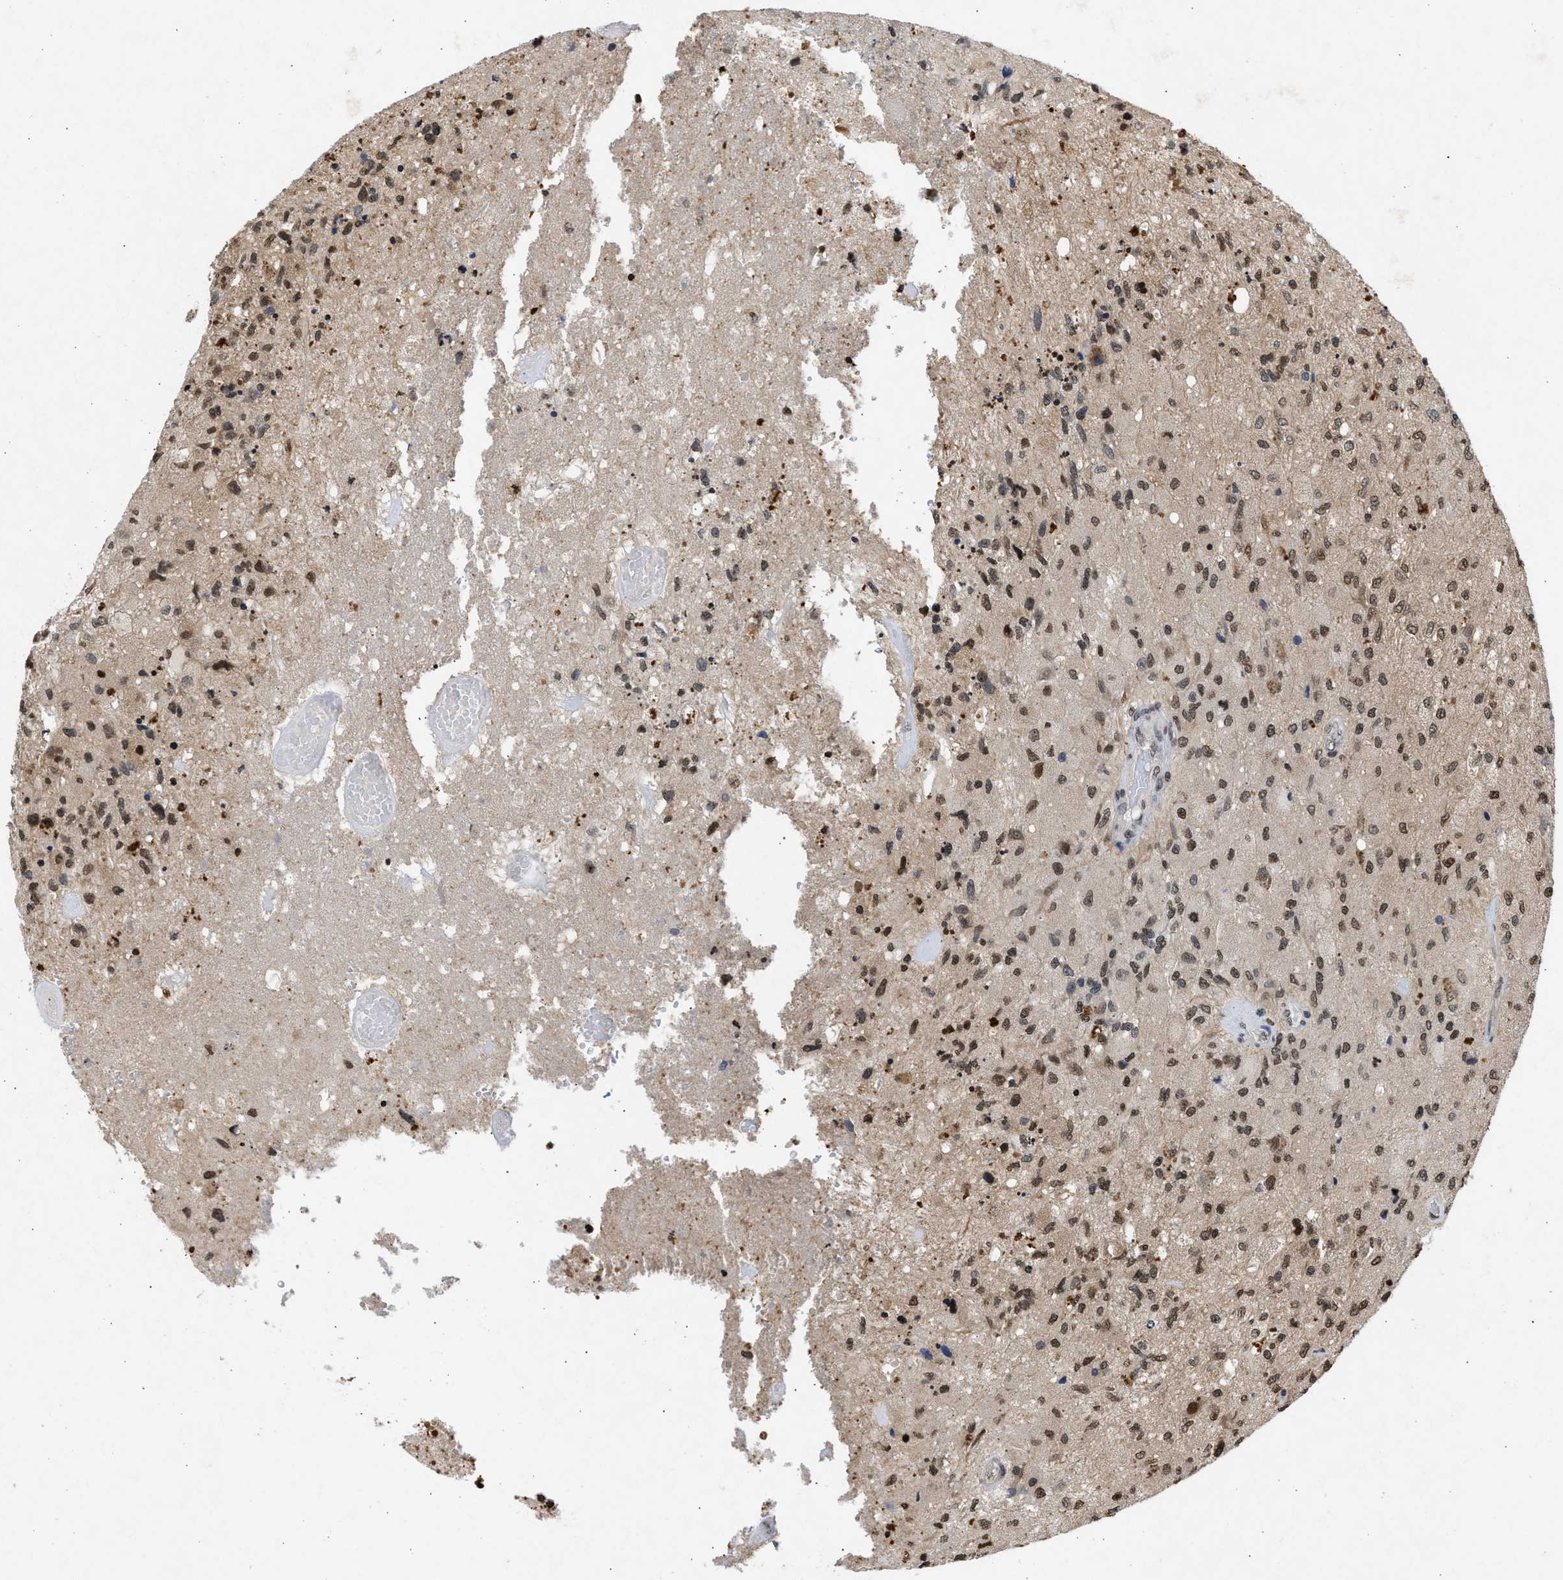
{"staining": {"intensity": "moderate", "quantity": ">75%", "location": "nuclear"}, "tissue": "glioma", "cell_type": "Tumor cells", "image_type": "cancer", "snomed": [{"axis": "morphology", "description": "Normal tissue, NOS"}, {"axis": "morphology", "description": "Glioma, malignant, High grade"}, {"axis": "topography", "description": "Cerebral cortex"}], "caption": "A high-resolution histopathology image shows immunohistochemistry staining of malignant glioma (high-grade), which exhibits moderate nuclear positivity in about >75% of tumor cells.", "gene": "NUP35", "patient": {"sex": "male", "age": 77}}